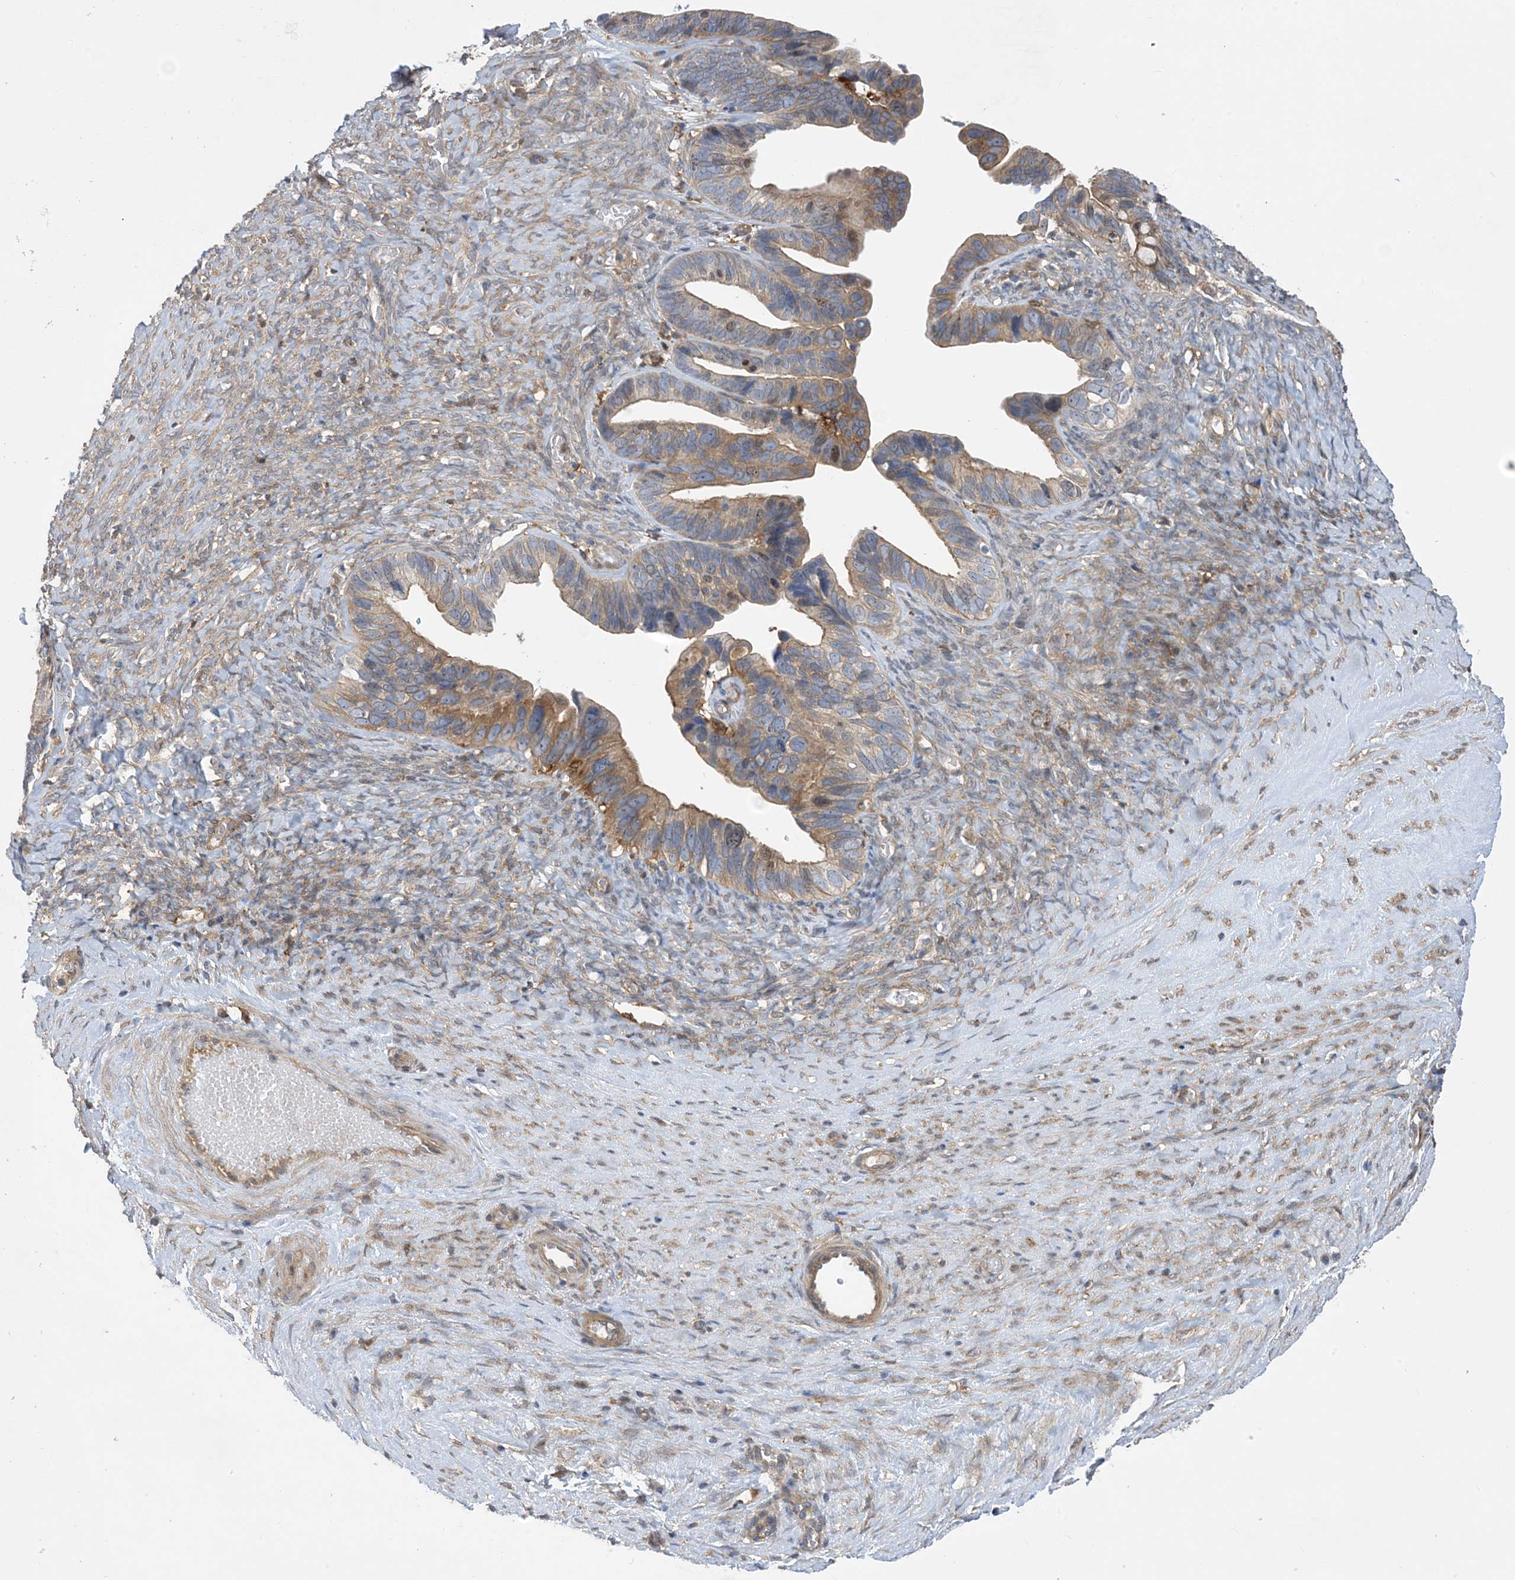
{"staining": {"intensity": "moderate", "quantity": "<25%", "location": "cytoplasmic/membranous"}, "tissue": "ovarian cancer", "cell_type": "Tumor cells", "image_type": "cancer", "snomed": [{"axis": "morphology", "description": "Cystadenocarcinoma, serous, NOS"}, {"axis": "topography", "description": "Ovary"}], "caption": "Immunohistochemical staining of serous cystadenocarcinoma (ovarian) shows low levels of moderate cytoplasmic/membranous protein positivity in about <25% of tumor cells. The staining was performed using DAB (3,3'-diaminobenzidine) to visualize the protein expression in brown, while the nuclei were stained in blue with hematoxylin (Magnification: 20x).", "gene": "HS1BP3", "patient": {"sex": "female", "age": 56}}